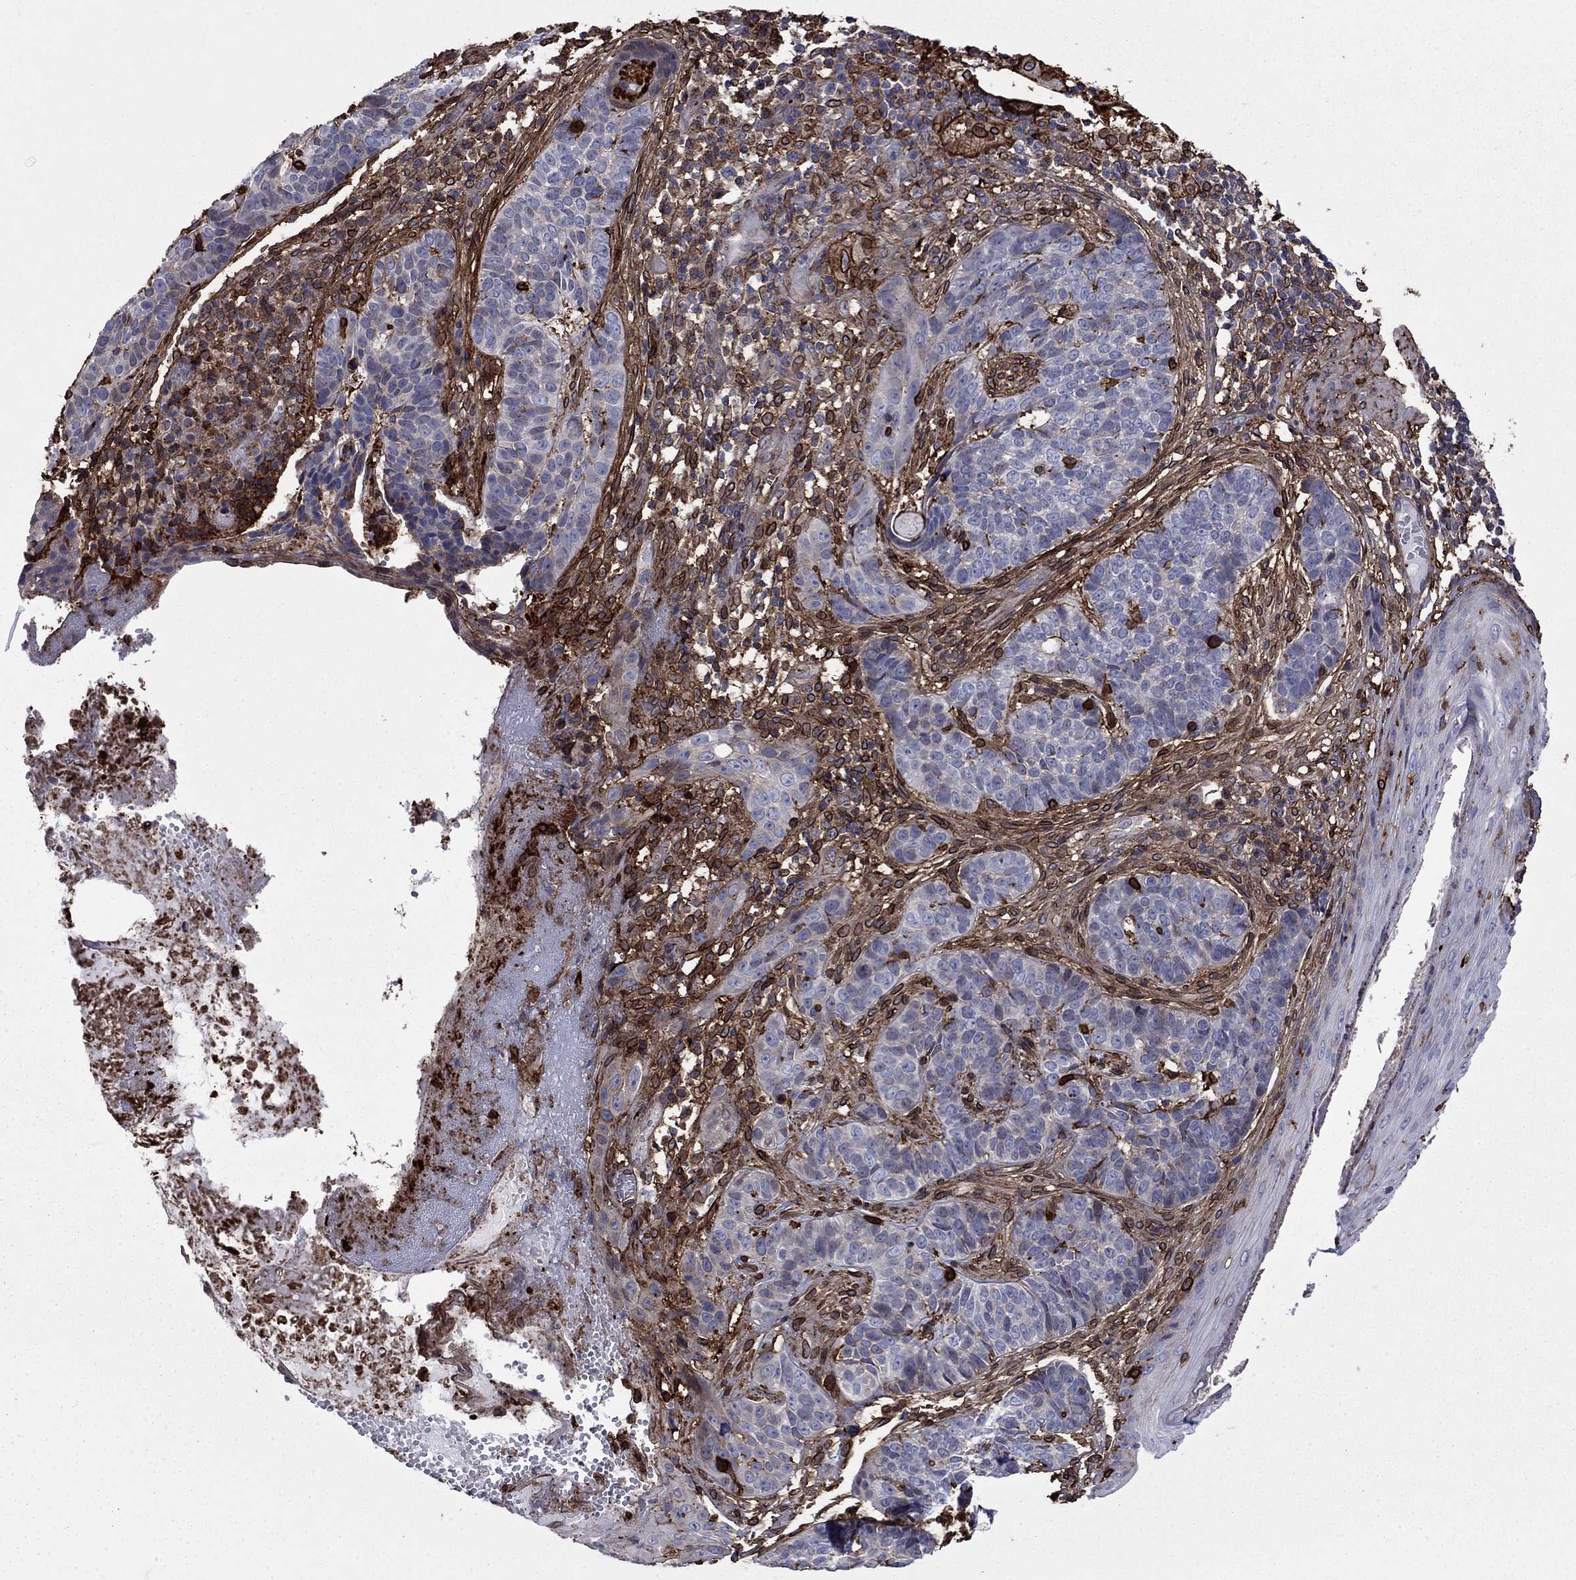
{"staining": {"intensity": "negative", "quantity": "none", "location": "none"}, "tissue": "skin cancer", "cell_type": "Tumor cells", "image_type": "cancer", "snomed": [{"axis": "morphology", "description": "Basal cell carcinoma"}, {"axis": "topography", "description": "Skin"}], "caption": "DAB immunohistochemical staining of skin cancer reveals no significant staining in tumor cells.", "gene": "PLAU", "patient": {"sex": "female", "age": 69}}